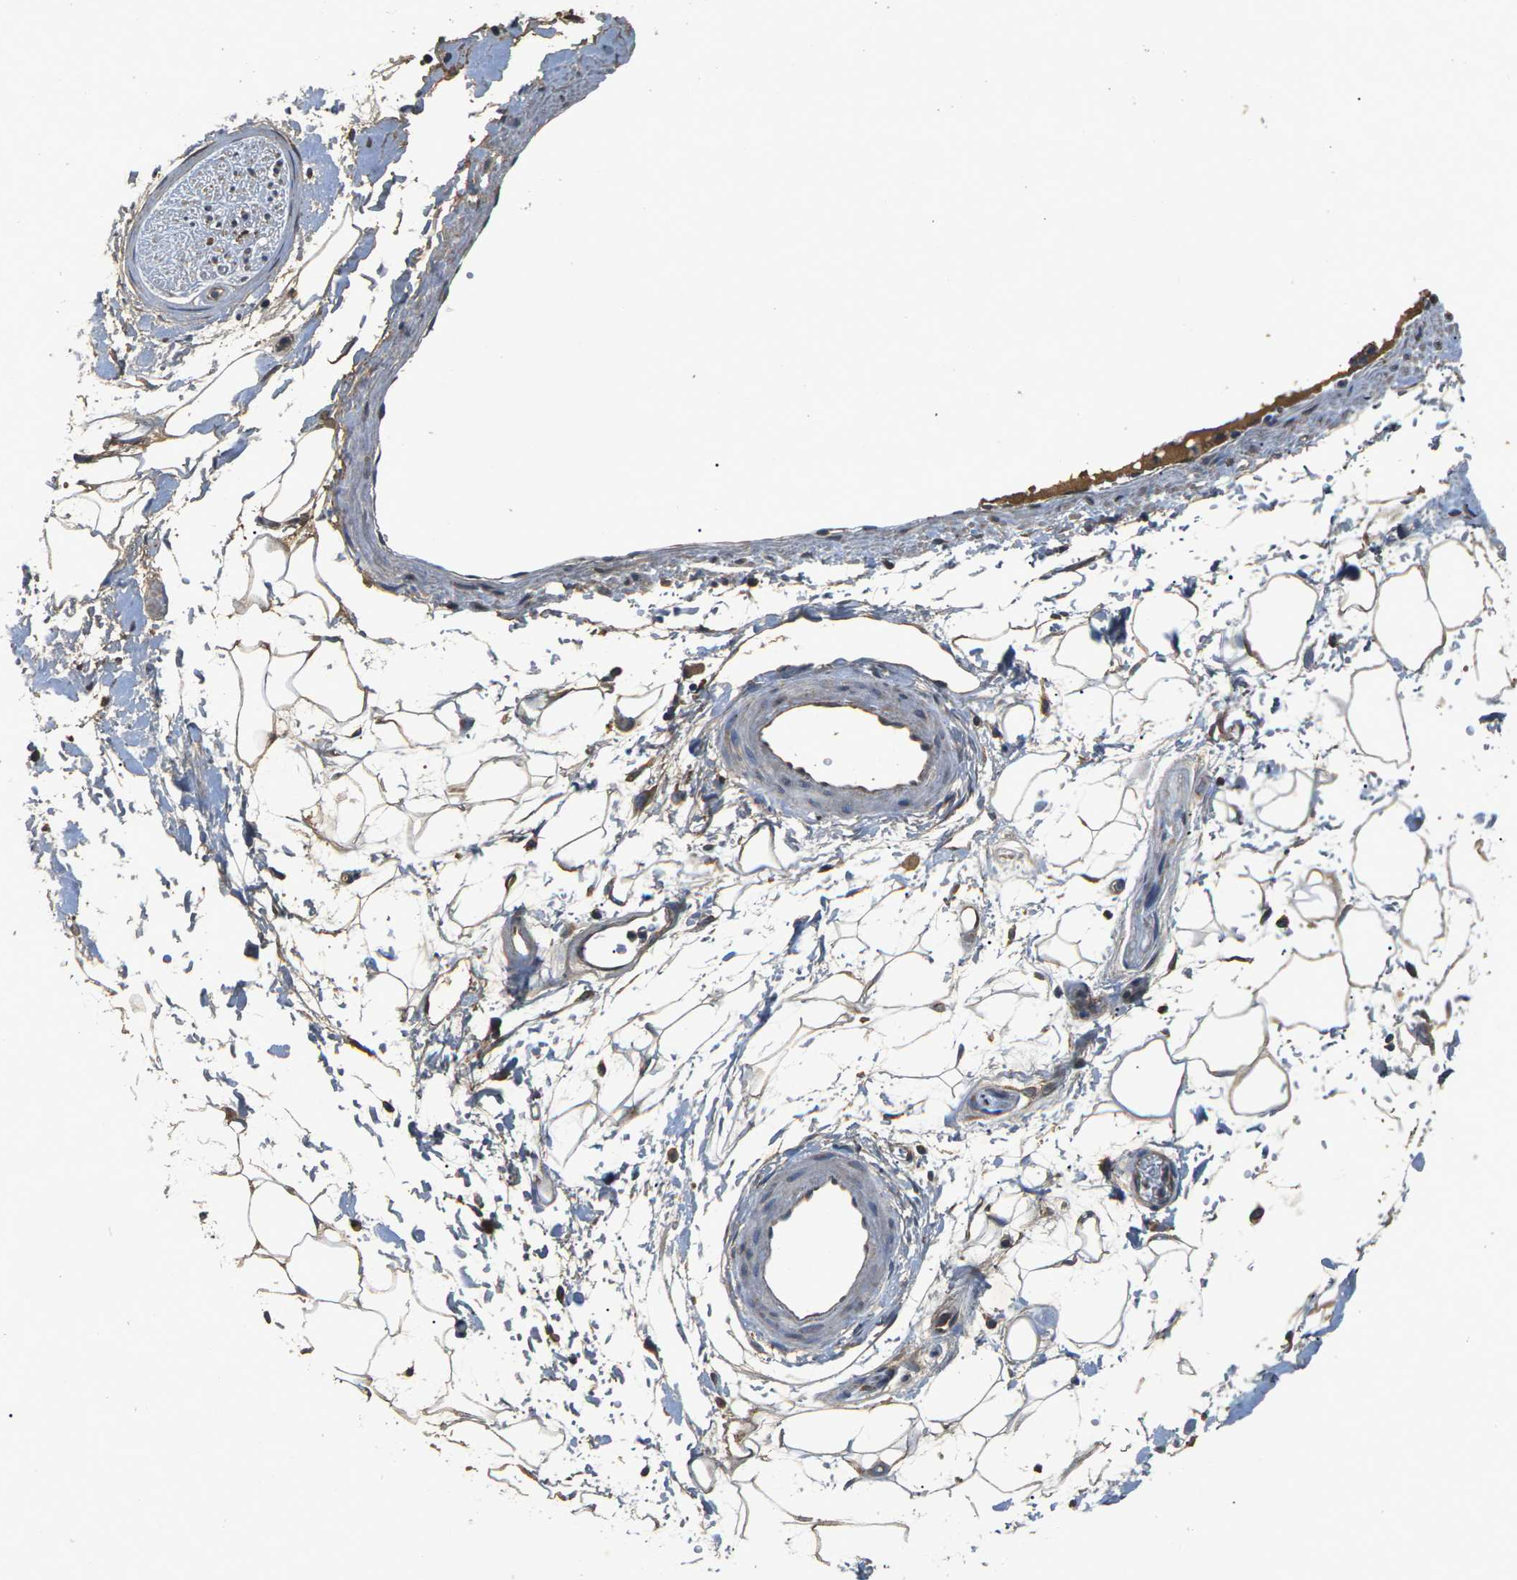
{"staining": {"intensity": "moderate", "quantity": "25%-75%", "location": "cytoplasmic/membranous"}, "tissue": "adipose tissue", "cell_type": "Adipocytes", "image_type": "normal", "snomed": [{"axis": "morphology", "description": "Normal tissue, NOS"}, {"axis": "topography", "description": "Soft tissue"}], "caption": "Immunohistochemical staining of unremarkable adipose tissue displays medium levels of moderate cytoplasmic/membranous expression in about 25%-75% of adipocytes.", "gene": "B4GAT1", "patient": {"sex": "male", "age": 72}}